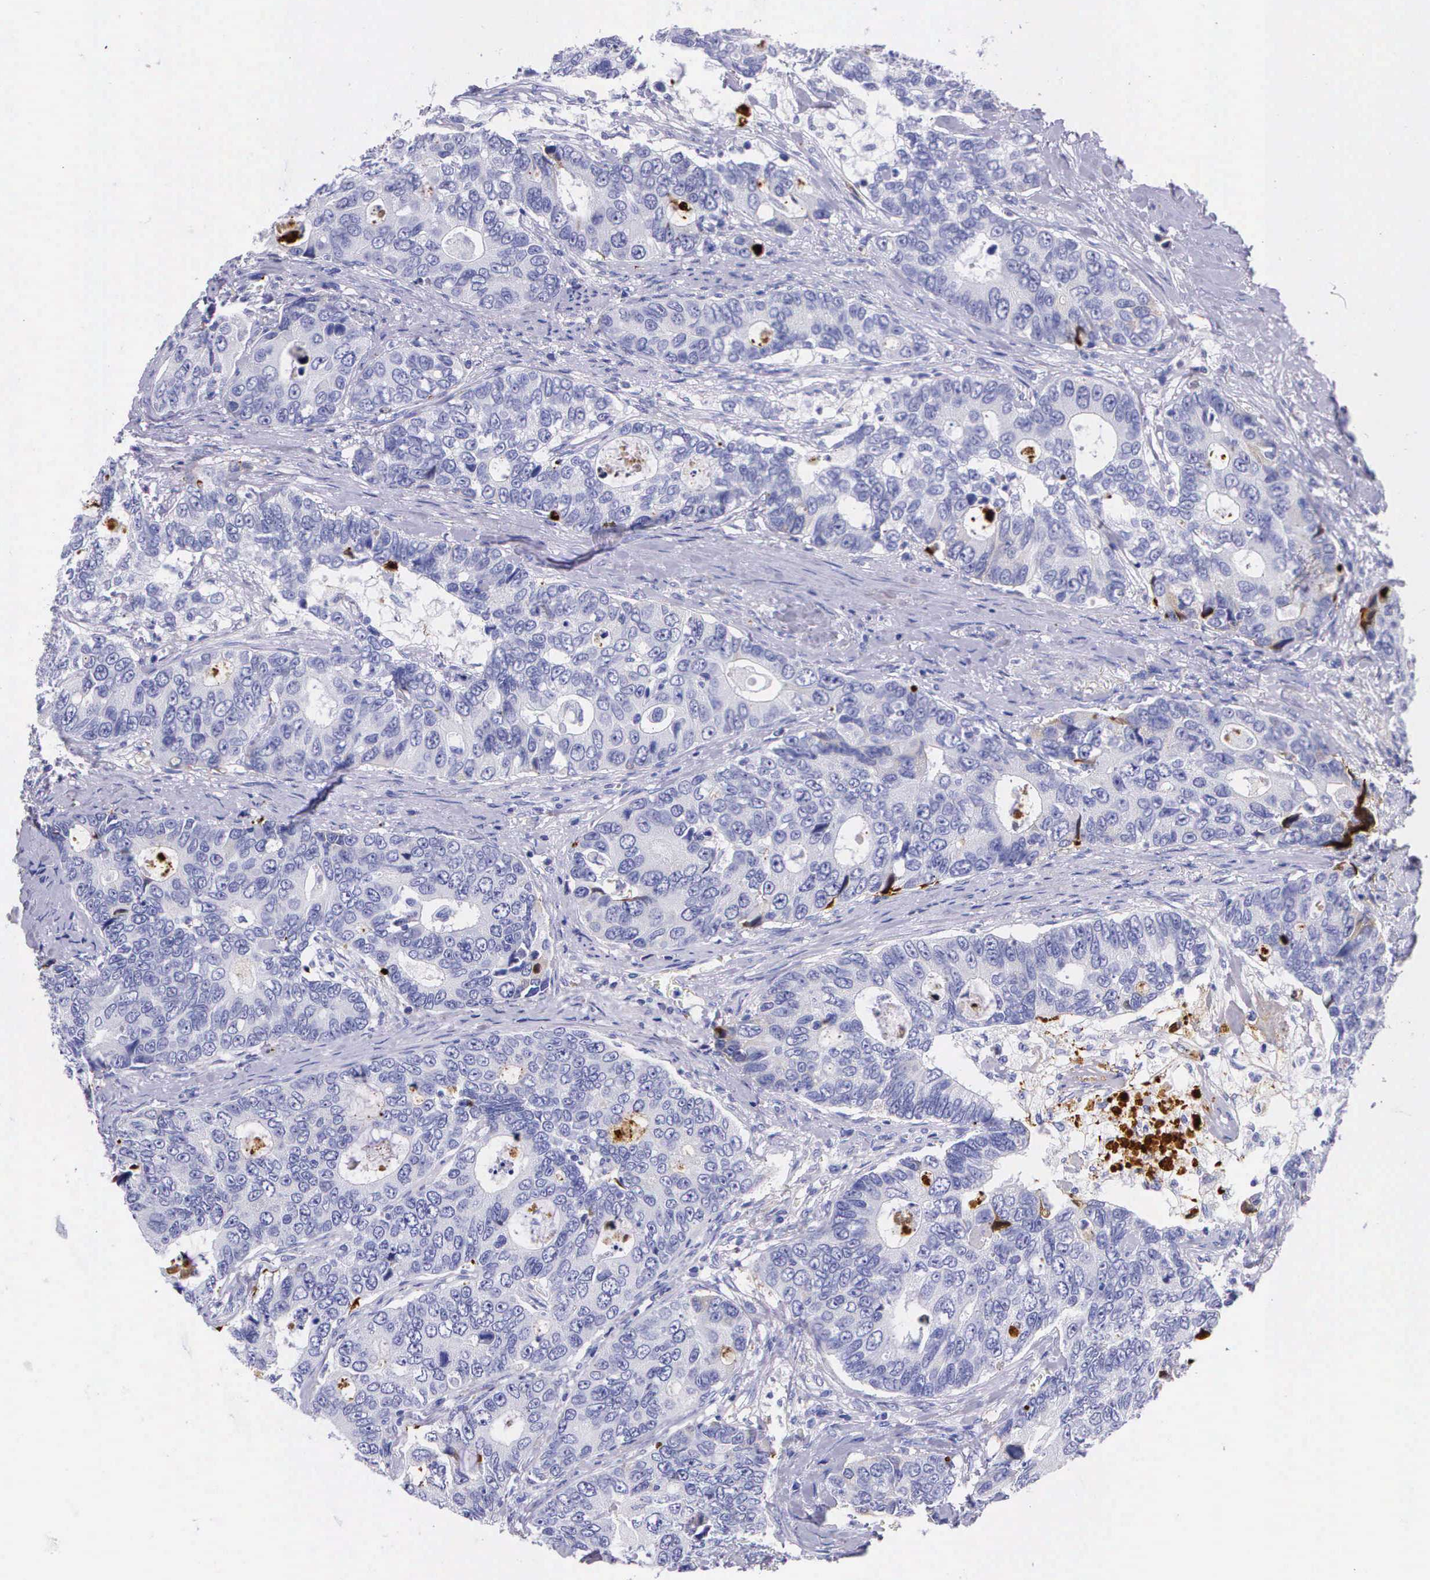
{"staining": {"intensity": "negative", "quantity": "none", "location": "none"}, "tissue": "colorectal cancer", "cell_type": "Tumor cells", "image_type": "cancer", "snomed": [{"axis": "morphology", "description": "Adenocarcinoma, NOS"}, {"axis": "topography", "description": "Rectum"}], "caption": "Tumor cells are negative for protein expression in human colorectal cancer.", "gene": "PLG", "patient": {"sex": "female", "age": 67}}